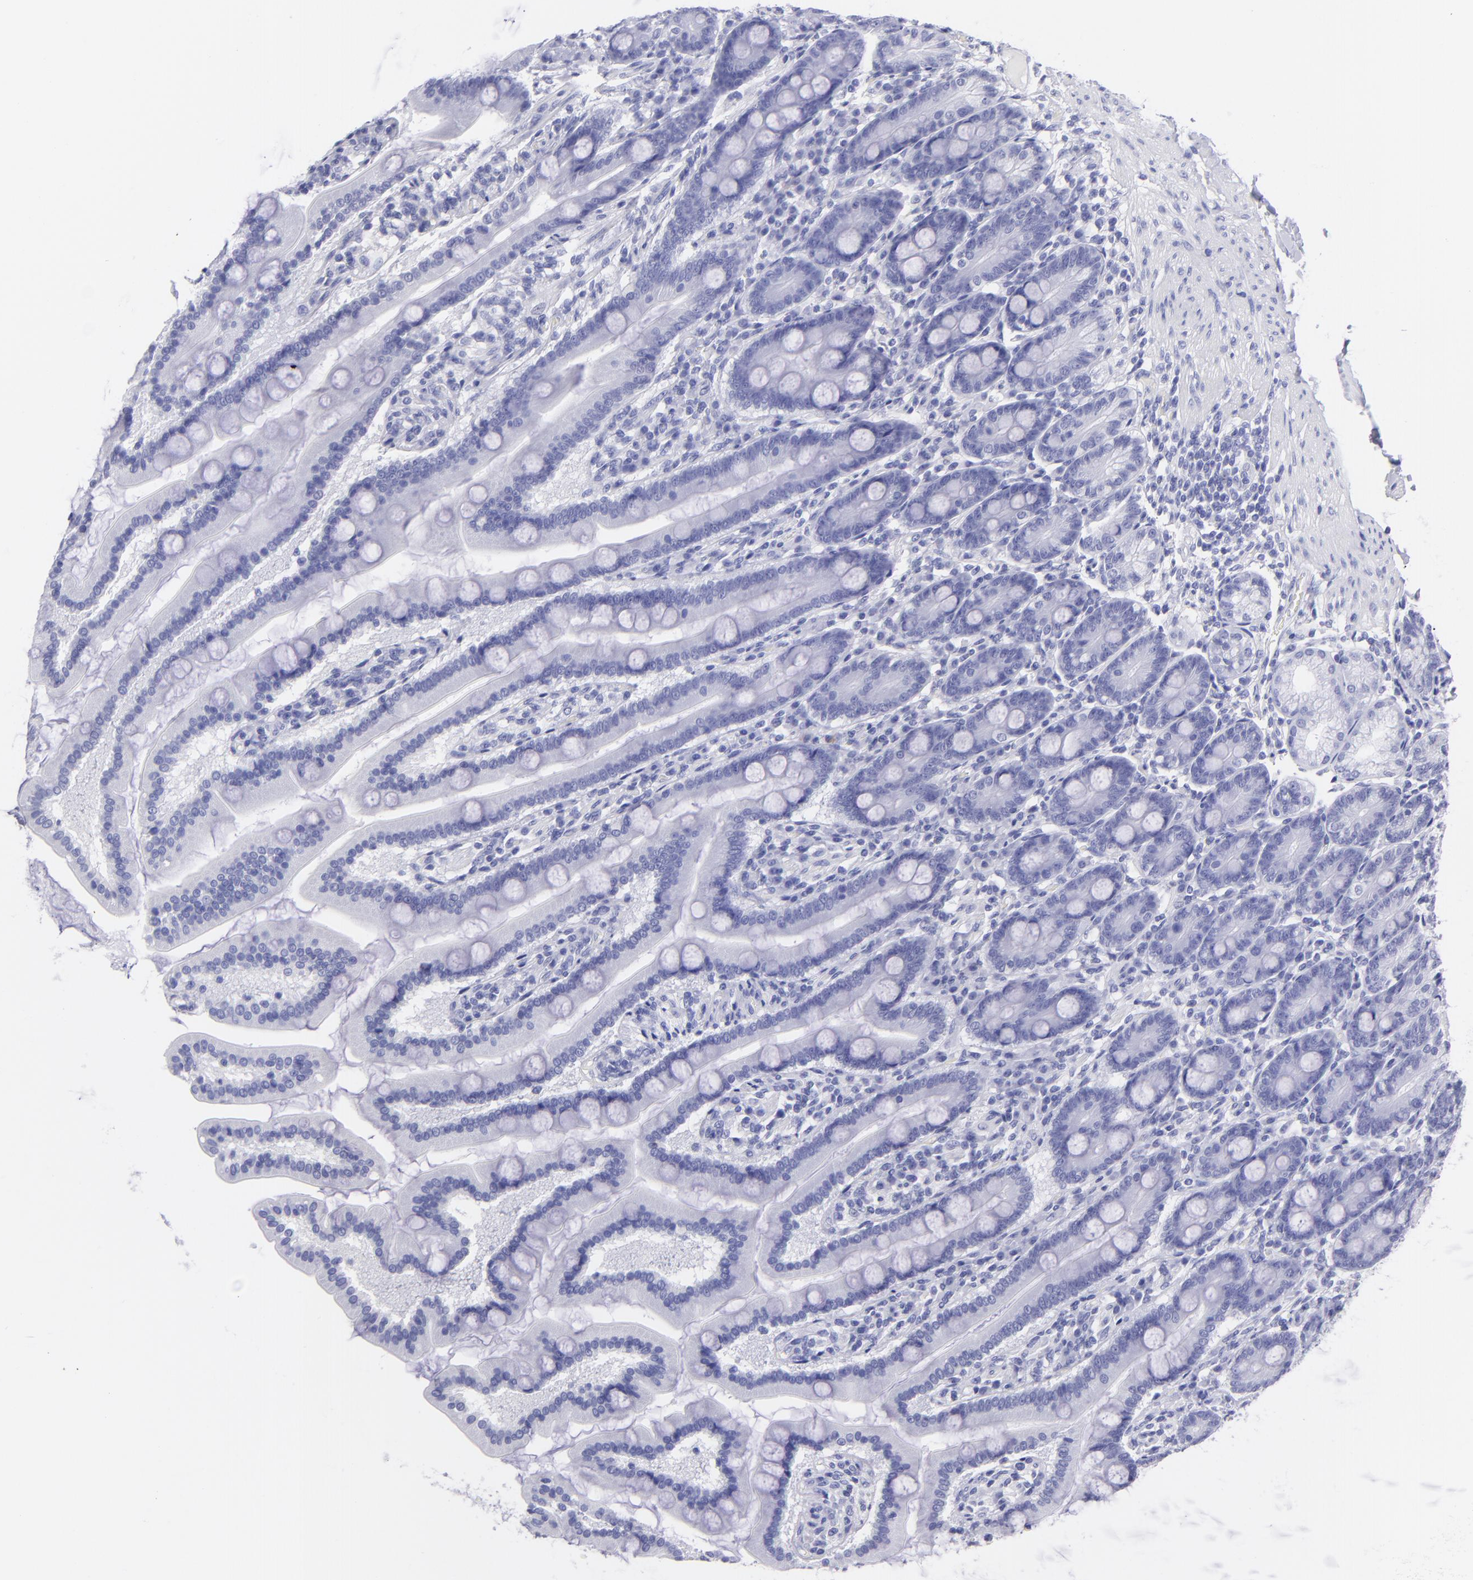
{"staining": {"intensity": "negative", "quantity": "none", "location": "none"}, "tissue": "duodenum", "cell_type": "Glandular cells", "image_type": "normal", "snomed": [{"axis": "morphology", "description": "Normal tissue, NOS"}, {"axis": "topography", "description": "Duodenum"}], "caption": "Benign duodenum was stained to show a protein in brown. There is no significant staining in glandular cells.", "gene": "CNP", "patient": {"sex": "female", "age": 64}}